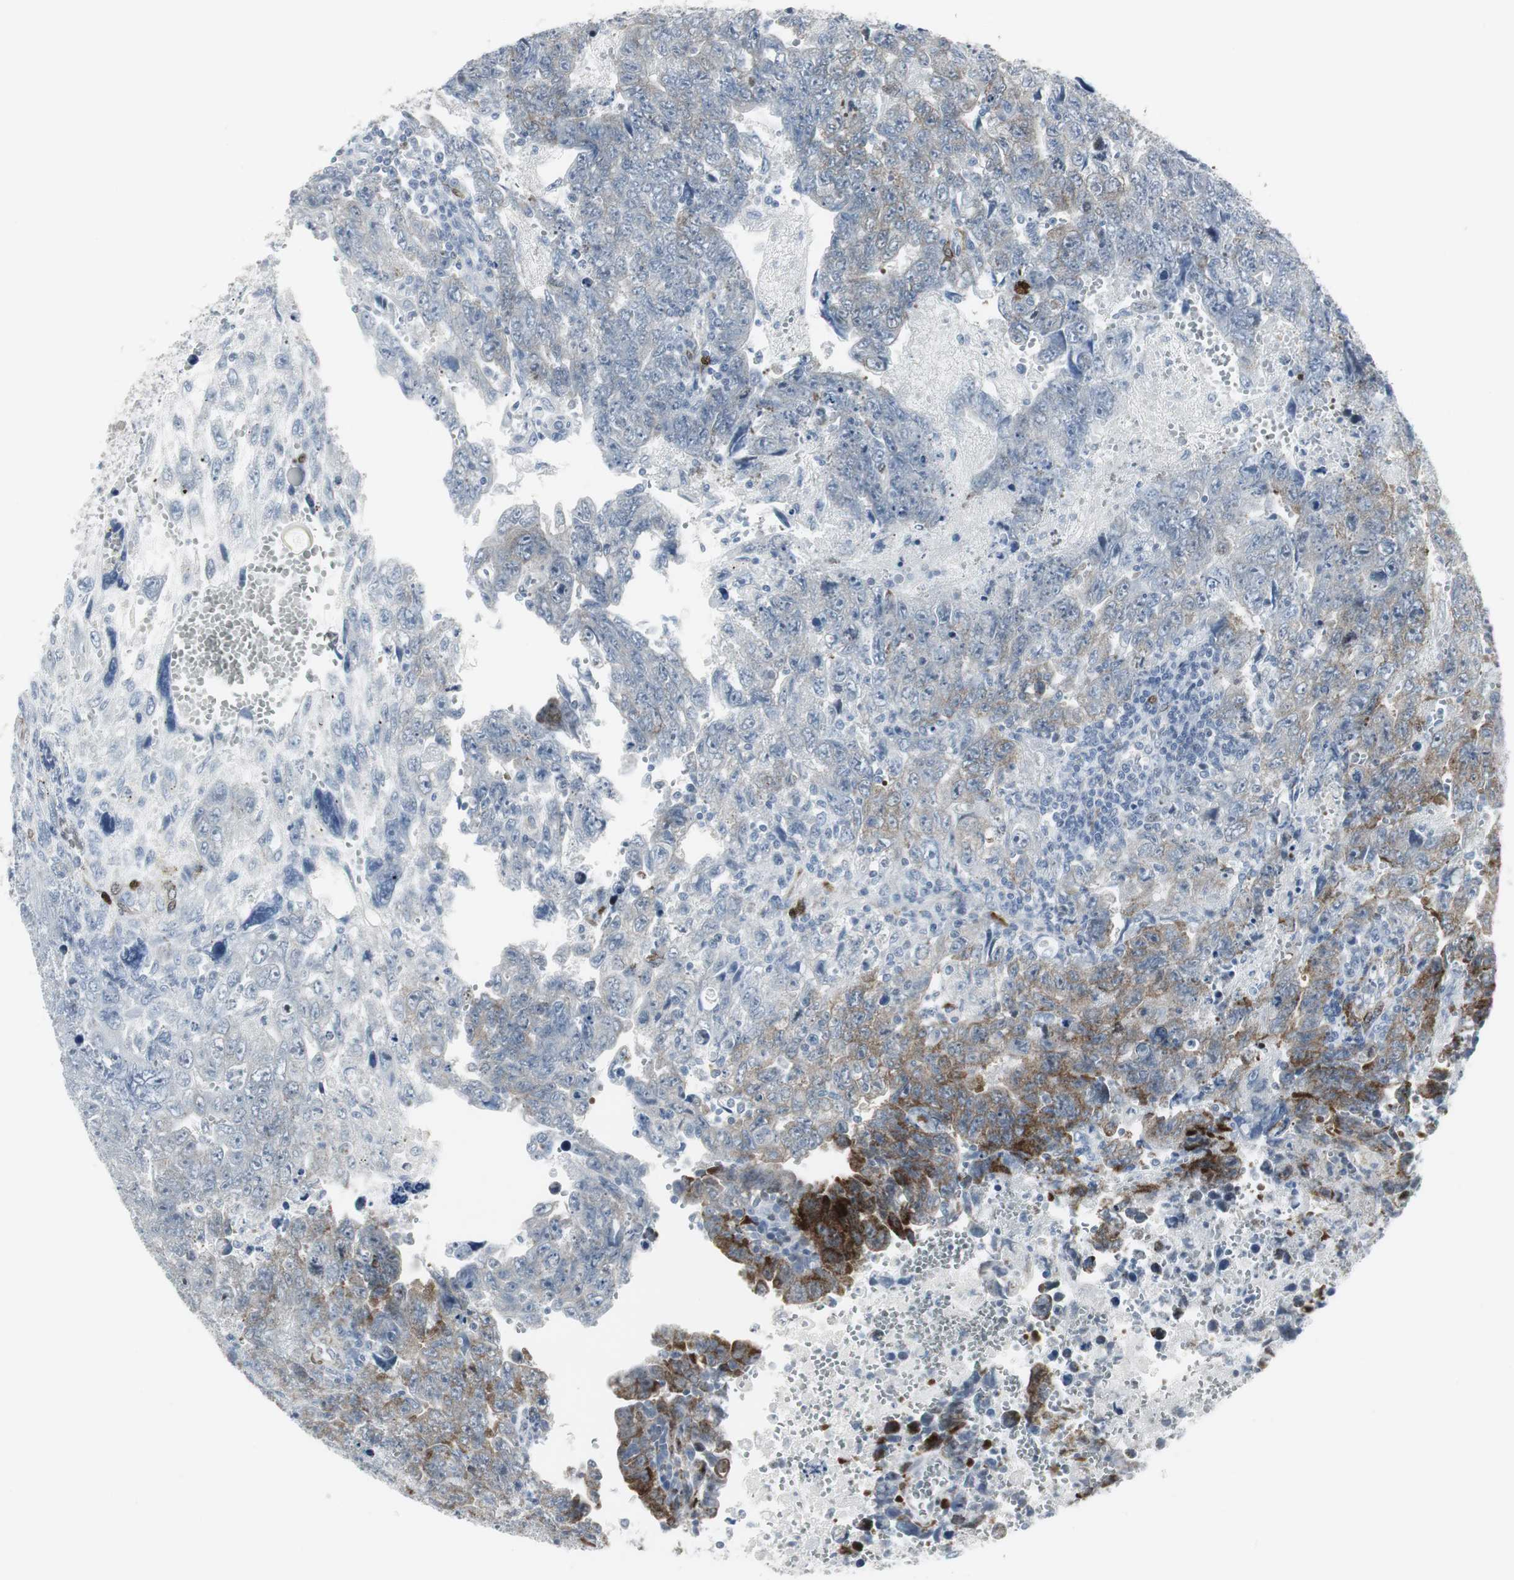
{"staining": {"intensity": "moderate", "quantity": "<25%", "location": "cytoplasmic/membranous"}, "tissue": "testis cancer", "cell_type": "Tumor cells", "image_type": "cancer", "snomed": [{"axis": "morphology", "description": "Carcinoma, Embryonal, NOS"}, {"axis": "topography", "description": "Testis"}], "caption": "A brown stain highlights moderate cytoplasmic/membranous staining of a protein in human embryonal carcinoma (testis) tumor cells.", "gene": "PPP1R14A", "patient": {"sex": "male", "age": 28}}